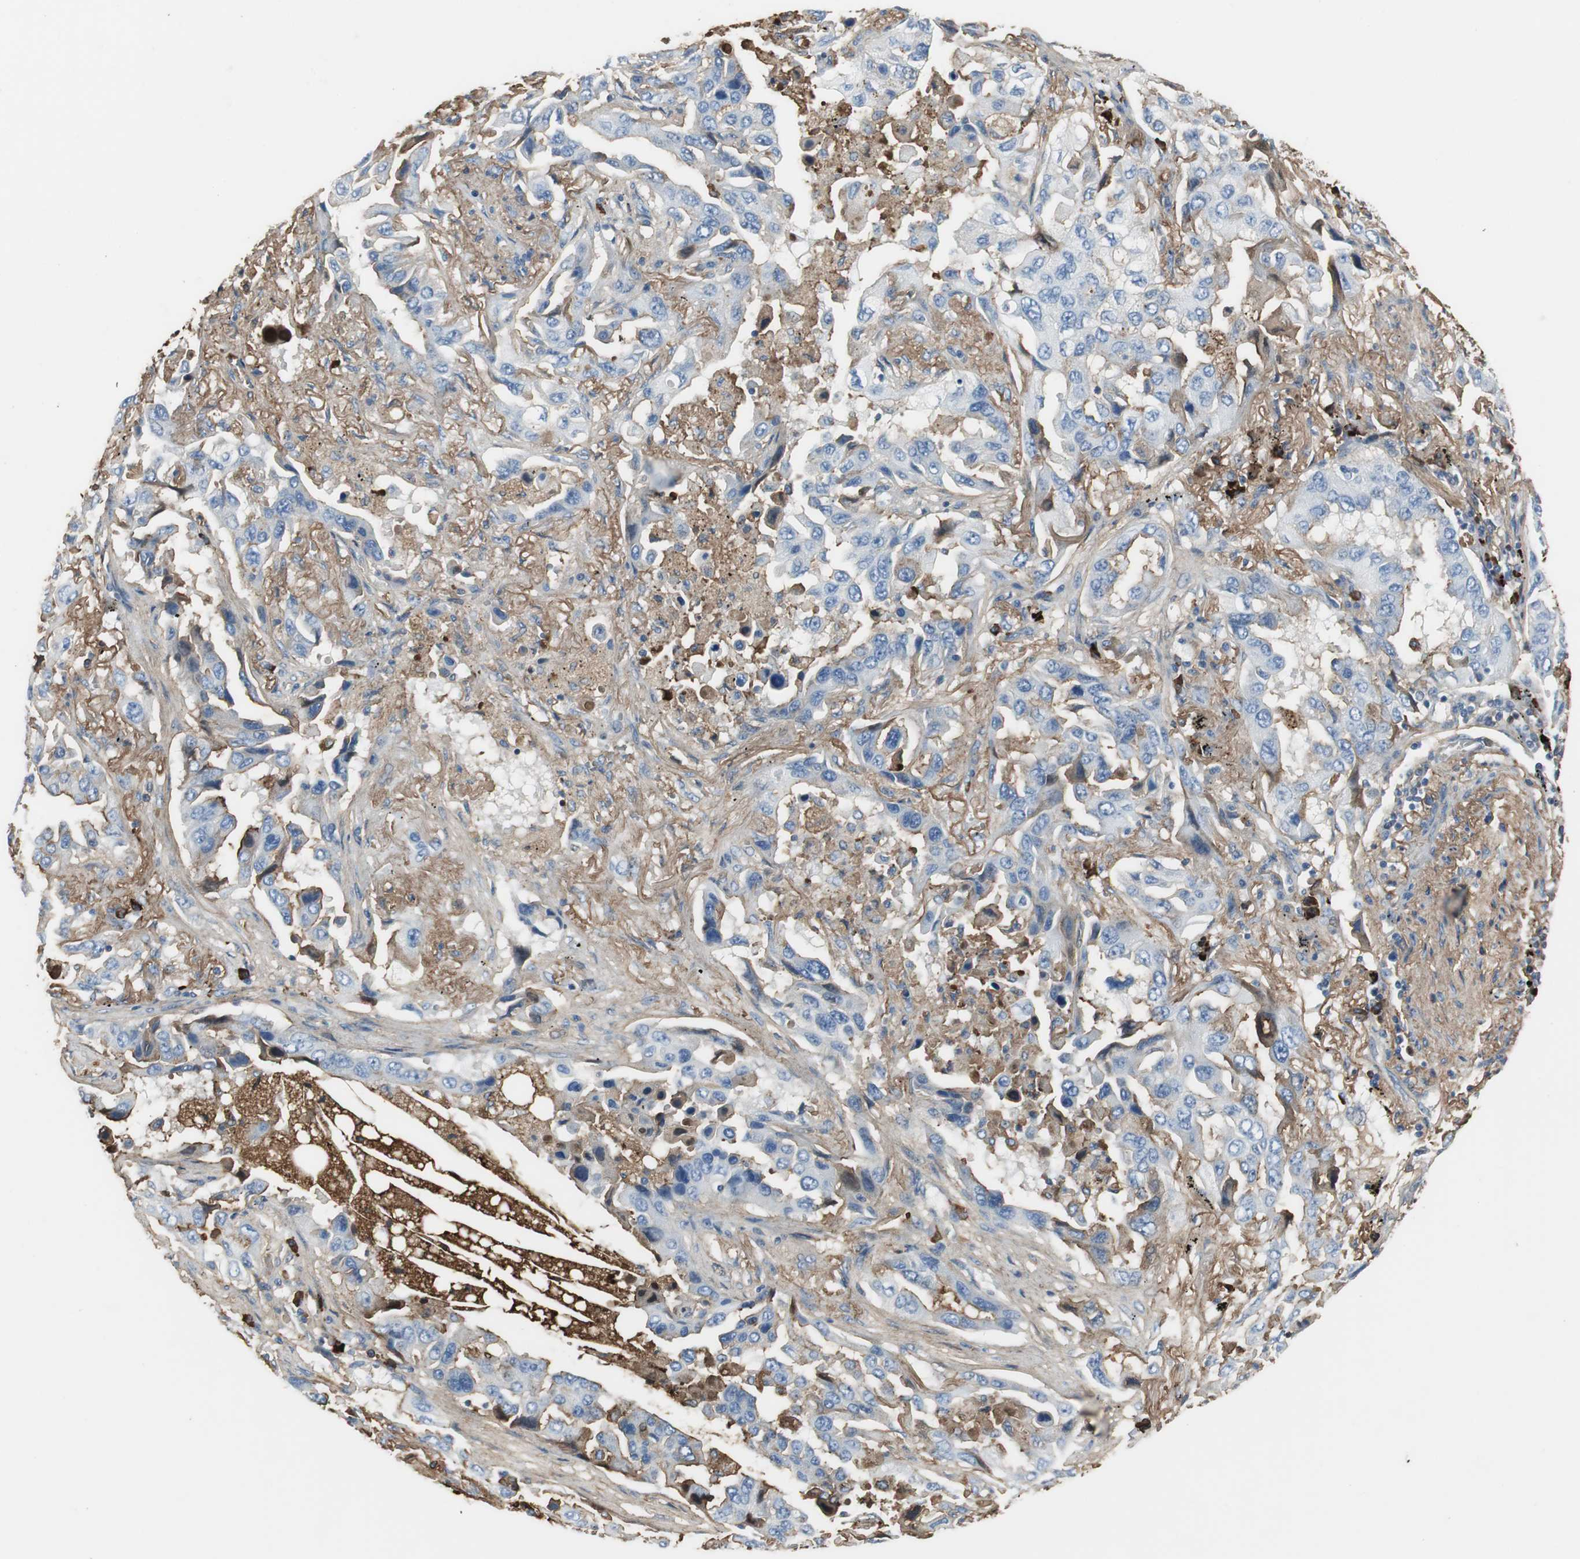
{"staining": {"intensity": "weak", "quantity": "<25%", "location": "cytoplasmic/membranous"}, "tissue": "lung cancer", "cell_type": "Tumor cells", "image_type": "cancer", "snomed": [{"axis": "morphology", "description": "Adenocarcinoma, NOS"}, {"axis": "topography", "description": "Lung"}], "caption": "High magnification brightfield microscopy of lung adenocarcinoma stained with DAB (3,3'-diaminobenzidine) (brown) and counterstained with hematoxylin (blue): tumor cells show no significant staining.", "gene": "IGHA1", "patient": {"sex": "female", "age": 65}}